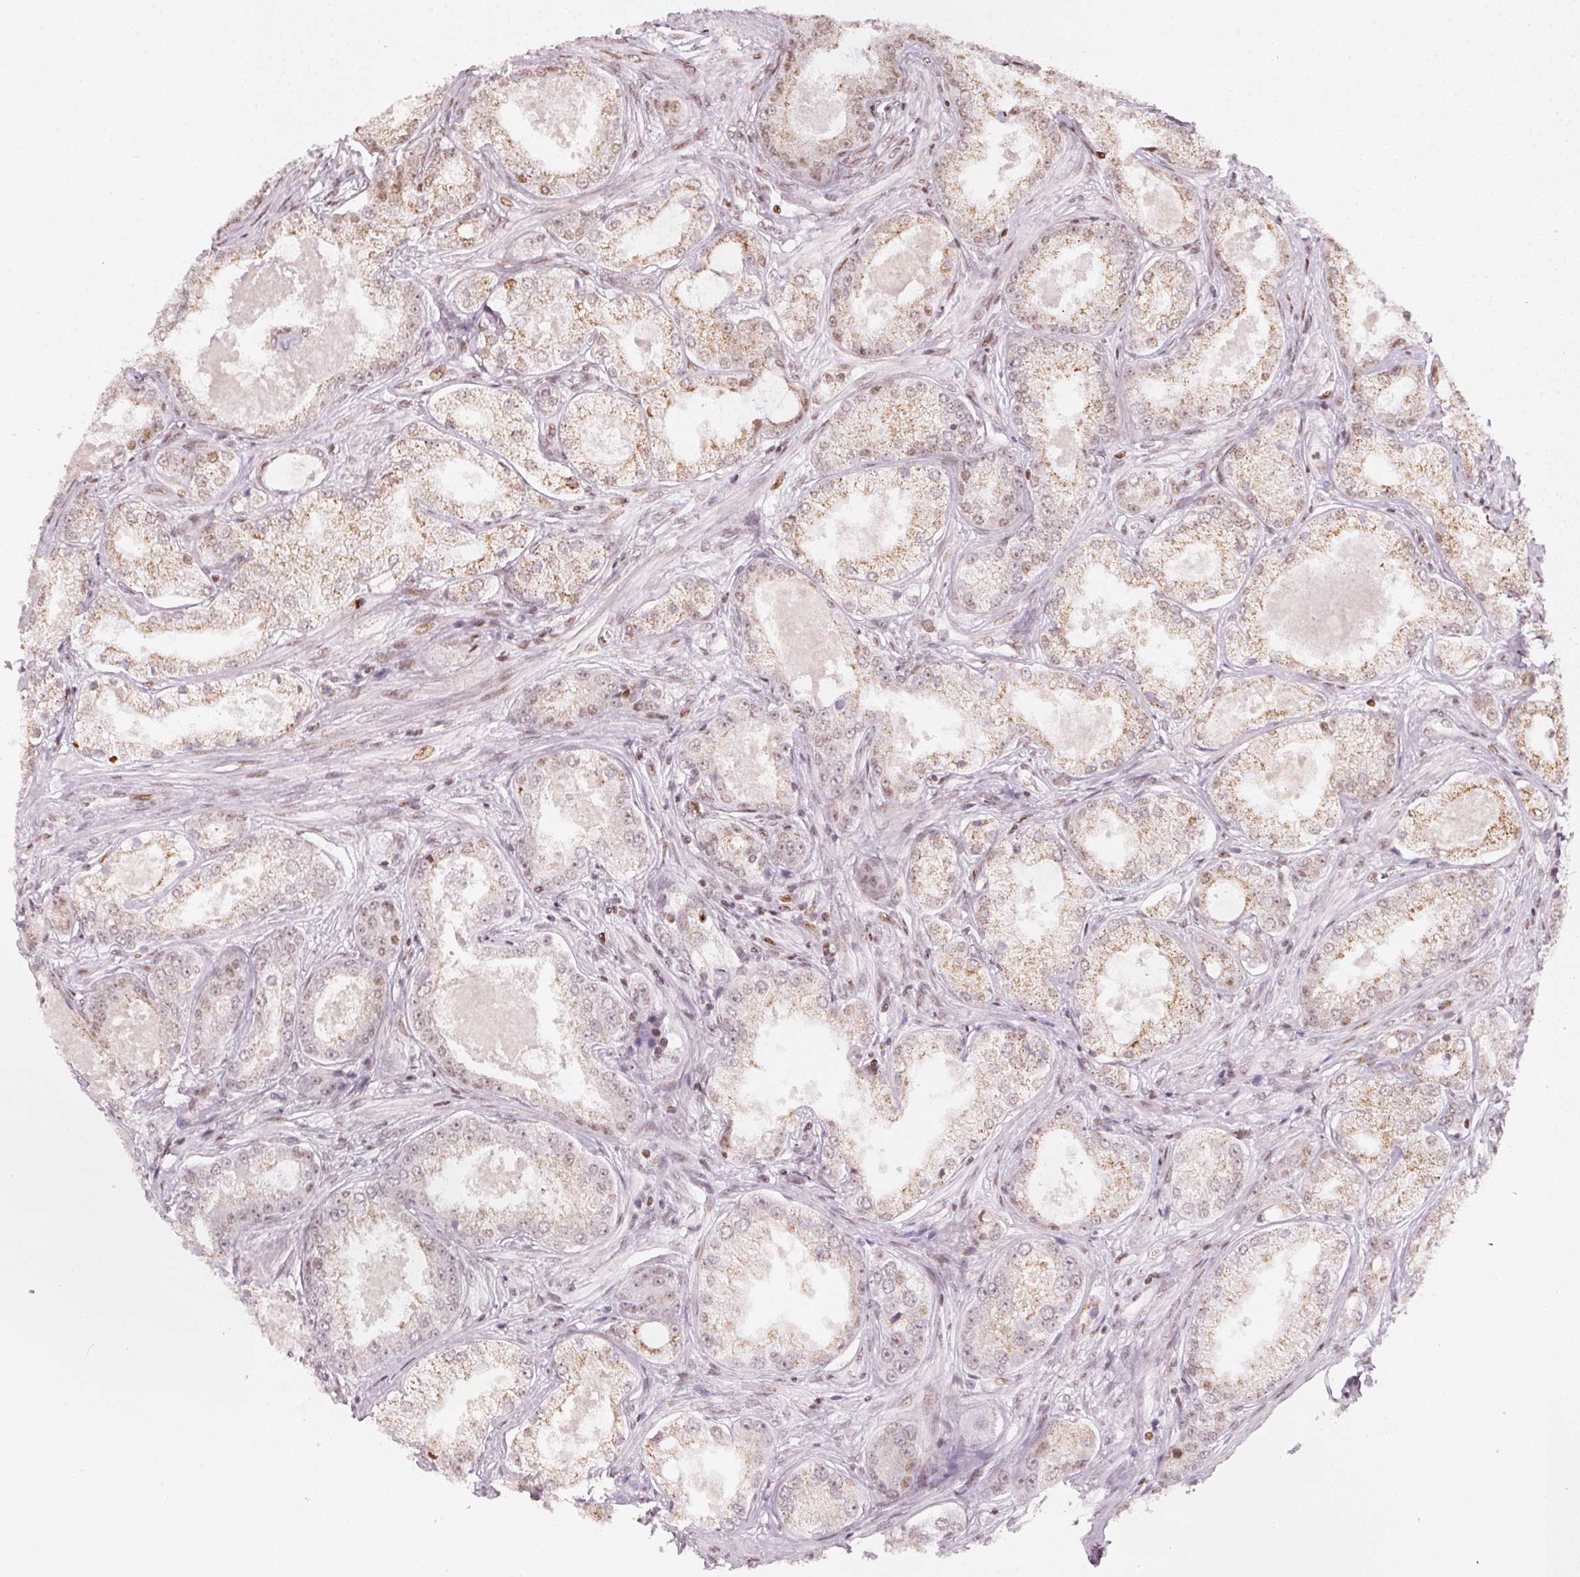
{"staining": {"intensity": "weak", "quantity": "25%-75%", "location": "cytoplasmic/membranous,nuclear"}, "tissue": "prostate cancer", "cell_type": "Tumor cells", "image_type": "cancer", "snomed": [{"axis": "morphology", "description": "Adenocarcinoma, Low grade"}, {"axis": "topography", "description": "Prostate"}], "caption": "Prostate adenocarcinoma (low-grade) stained for a protein demonstrates weak cytoplasmic/membranous and nuclear positivity in tumor cells.", "gene": "KAT6A", "patient": {"sex": "male", "age": 68}}